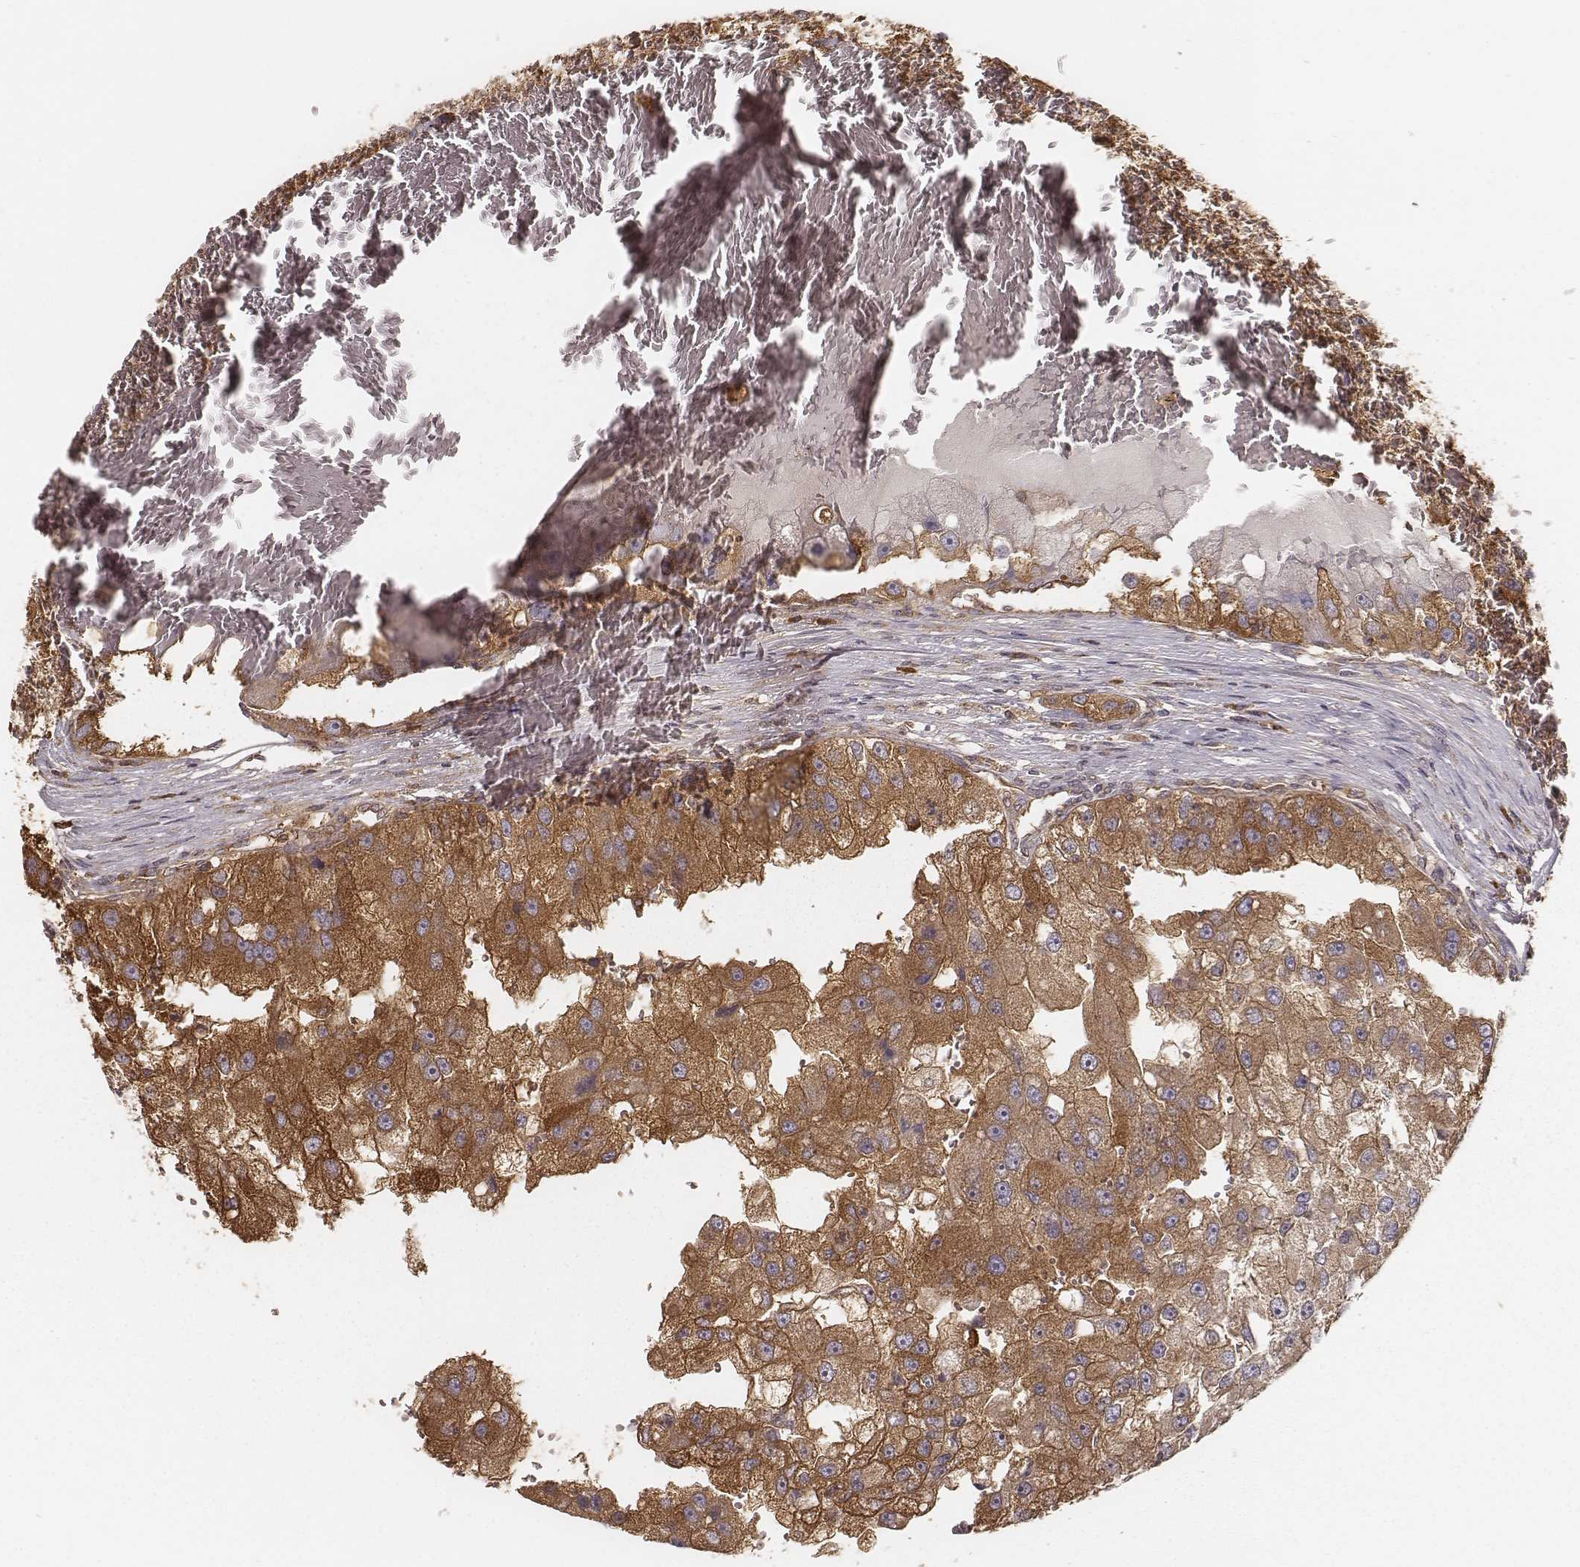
{"staining": {"intensity": "strong", "quantity": ">75%", "location": "cytoplasmic/membranous"}, "tissue": "renal cancer", "cell_type": "Tumor cells", "image_type": "cancer", "snomed": [{"axis": "morphology", "description": "Adenocarcinoma, NOS"}, {"axis": "topography", "description": "Kidney"}], "caption": "Renal adenocarcinoma was stained to show a protein in brown. There is high levels of strong cytoplasmic/membranous staining in approximately >75% of tumor cells.", "gene": "CARS1", "patient": {"sex": "male", "age": 63}}